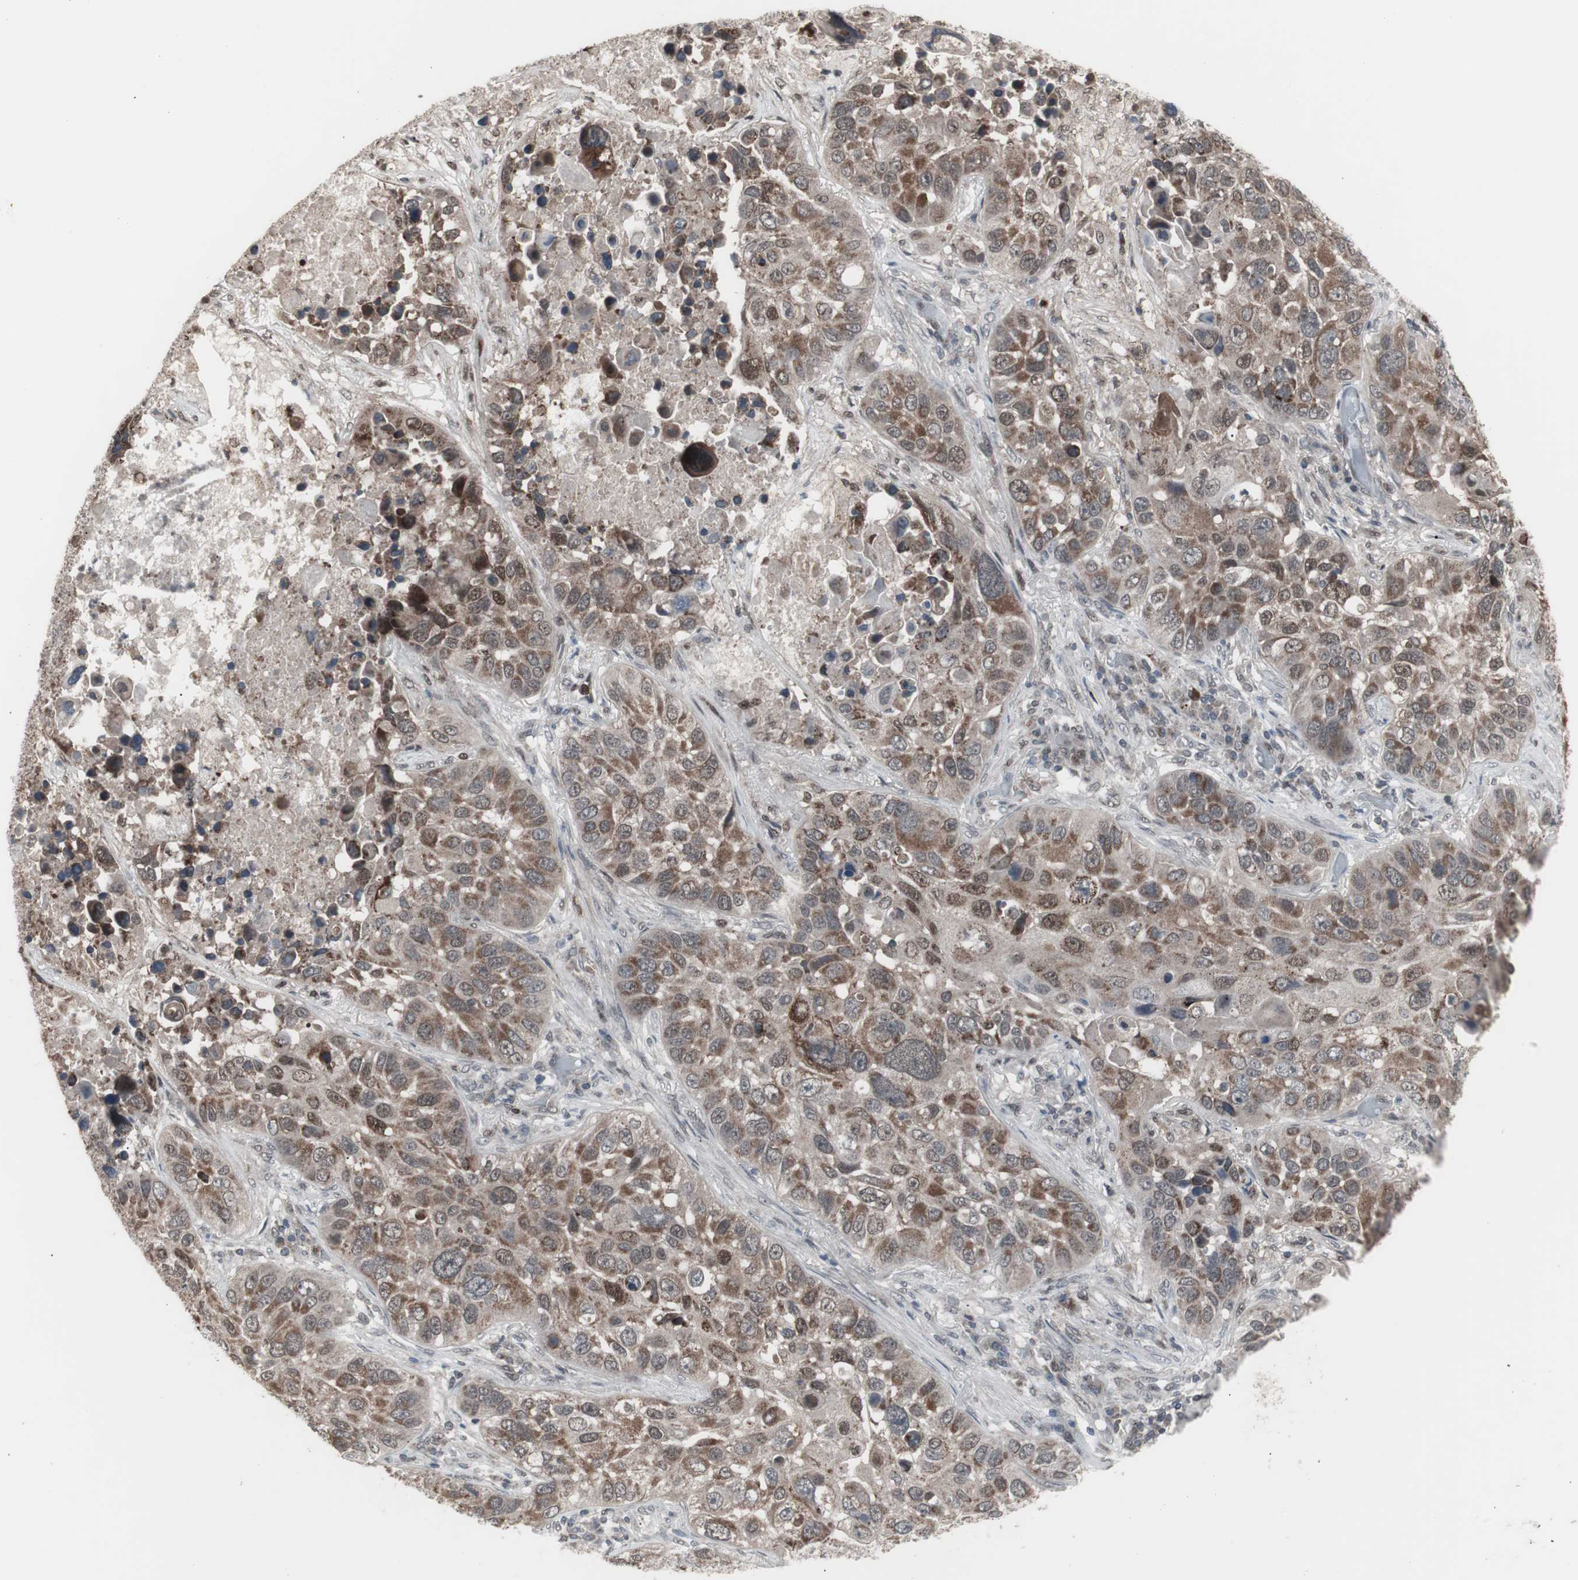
{"staining": {"intensity": "moderate", "quantity": ">75%", "location": "cytoplasmic/membranous,nuclear"}, "tissue": "lung cancer", "cell_type": "Tumor cells", "image_type": "cancer", "snomed": [{"axis": "morphology", "description": "Squamous cell carcinoma, NOS"}, {"axis": "topography", "description": "Lung"}], "caption": "Squamous cell carcinoma (lung) stained for a protein demonstrates moderate cytoplasmic/membranous and nuclear positivity in tumor cells. The staining is performed using DAB (3,3'-diaminobenzidine) brown chromogen to label protein expression. The nuclei are counter-stained blue using hematoxylin.", "gene": "RXRA", "patient": {"sex": "male", "age": 57}}